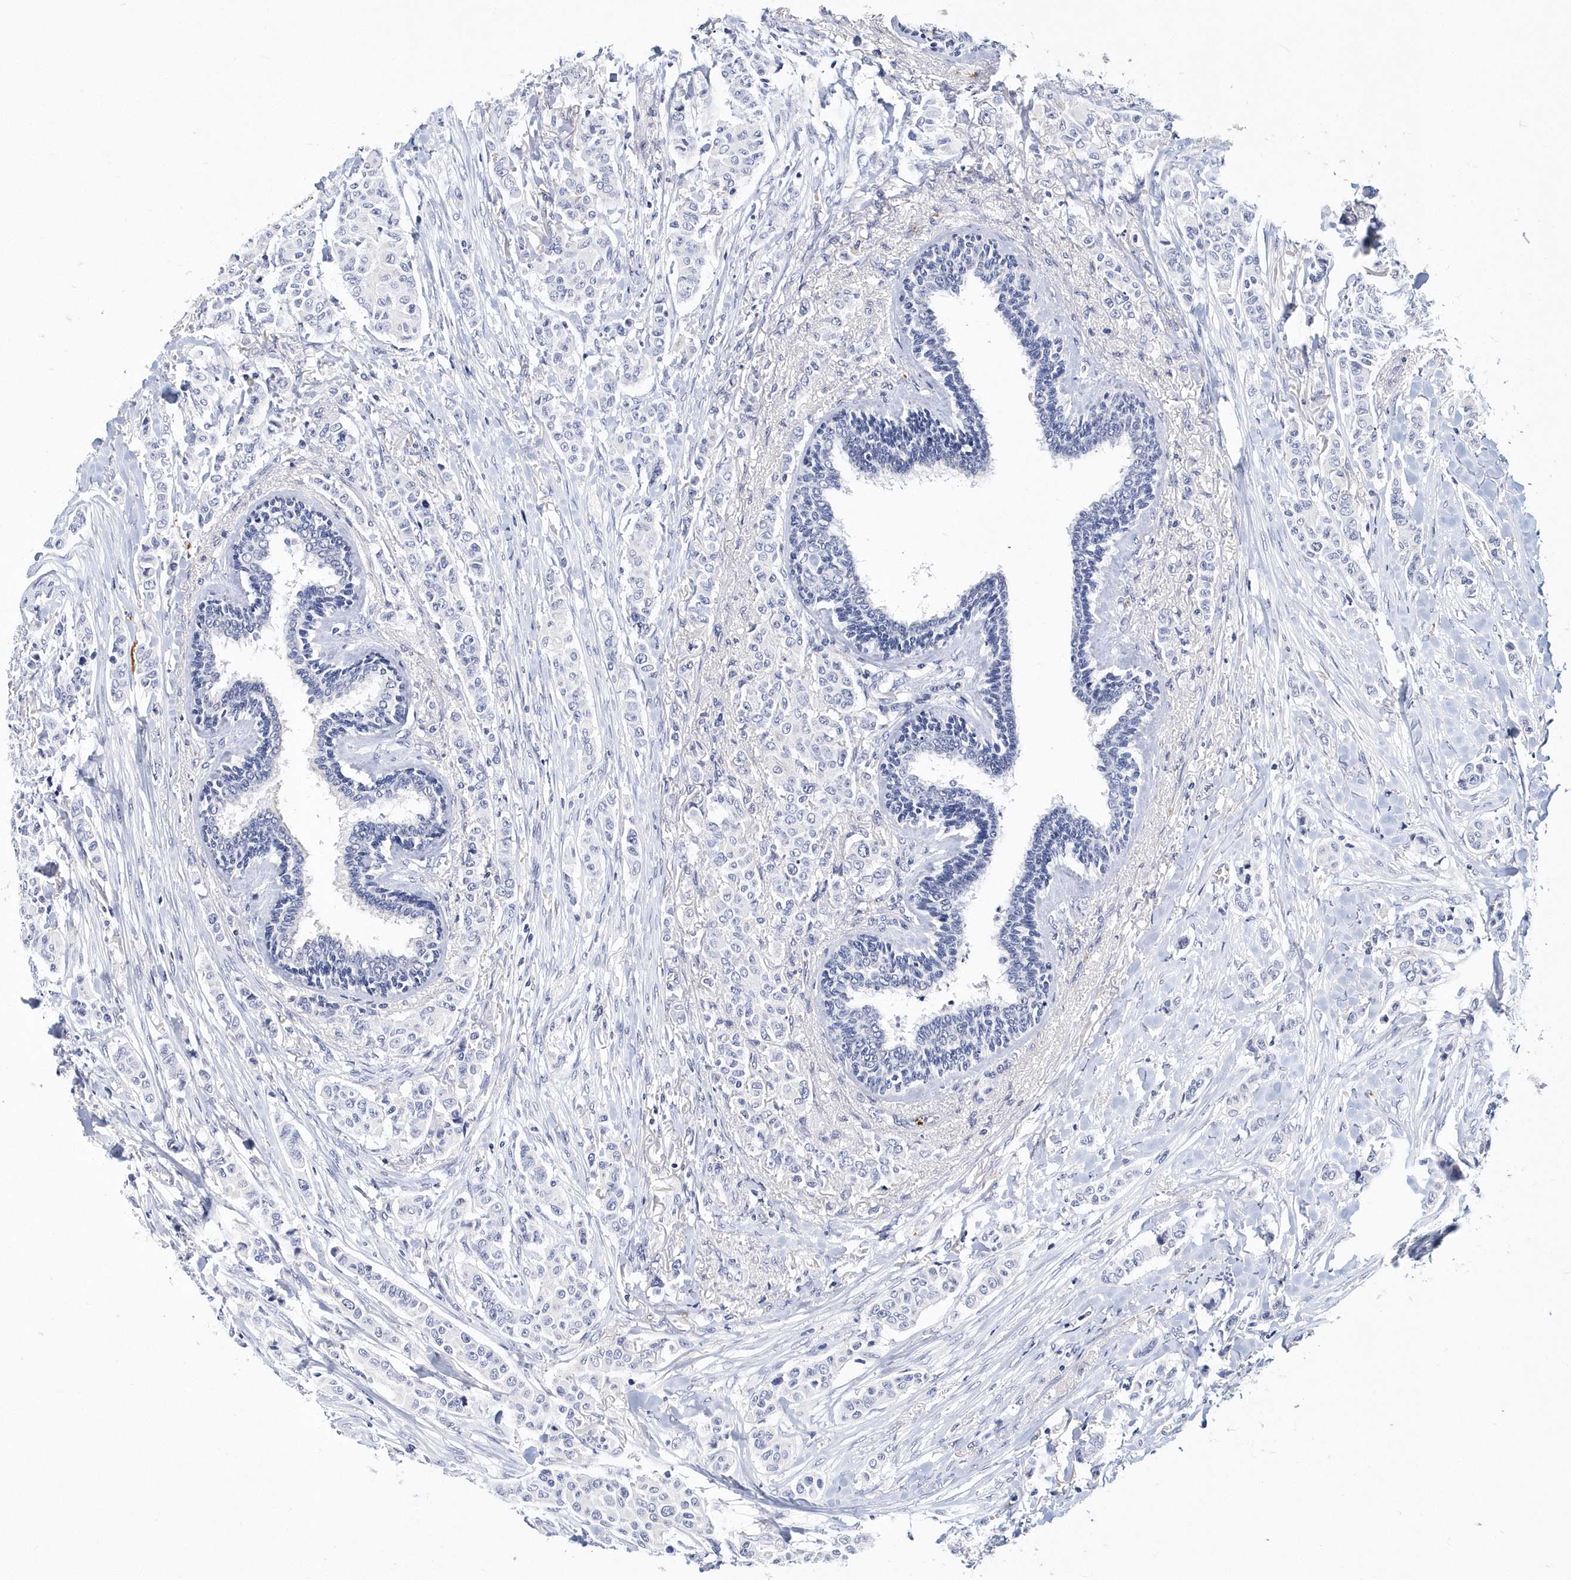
{"staining": {"intensity": "negative", "quantity": "none", "location": "none"}, "tissue": "breast cancer", "cell_type": "Tumor cells", "image_type": "cancer", "snomed": [{"axis": "morphology", "description": "Duct carcinoma"}, {"axis": "topography", "description": "Breast"}], "caption": "Human intraductal carcinoma (breast) stained for a protein using immunohistochemistry (IHC) demonstrates no expression in tumor cells.", "gene": "ITGA2B", "patient": {"sex": "female", "age": 40}}